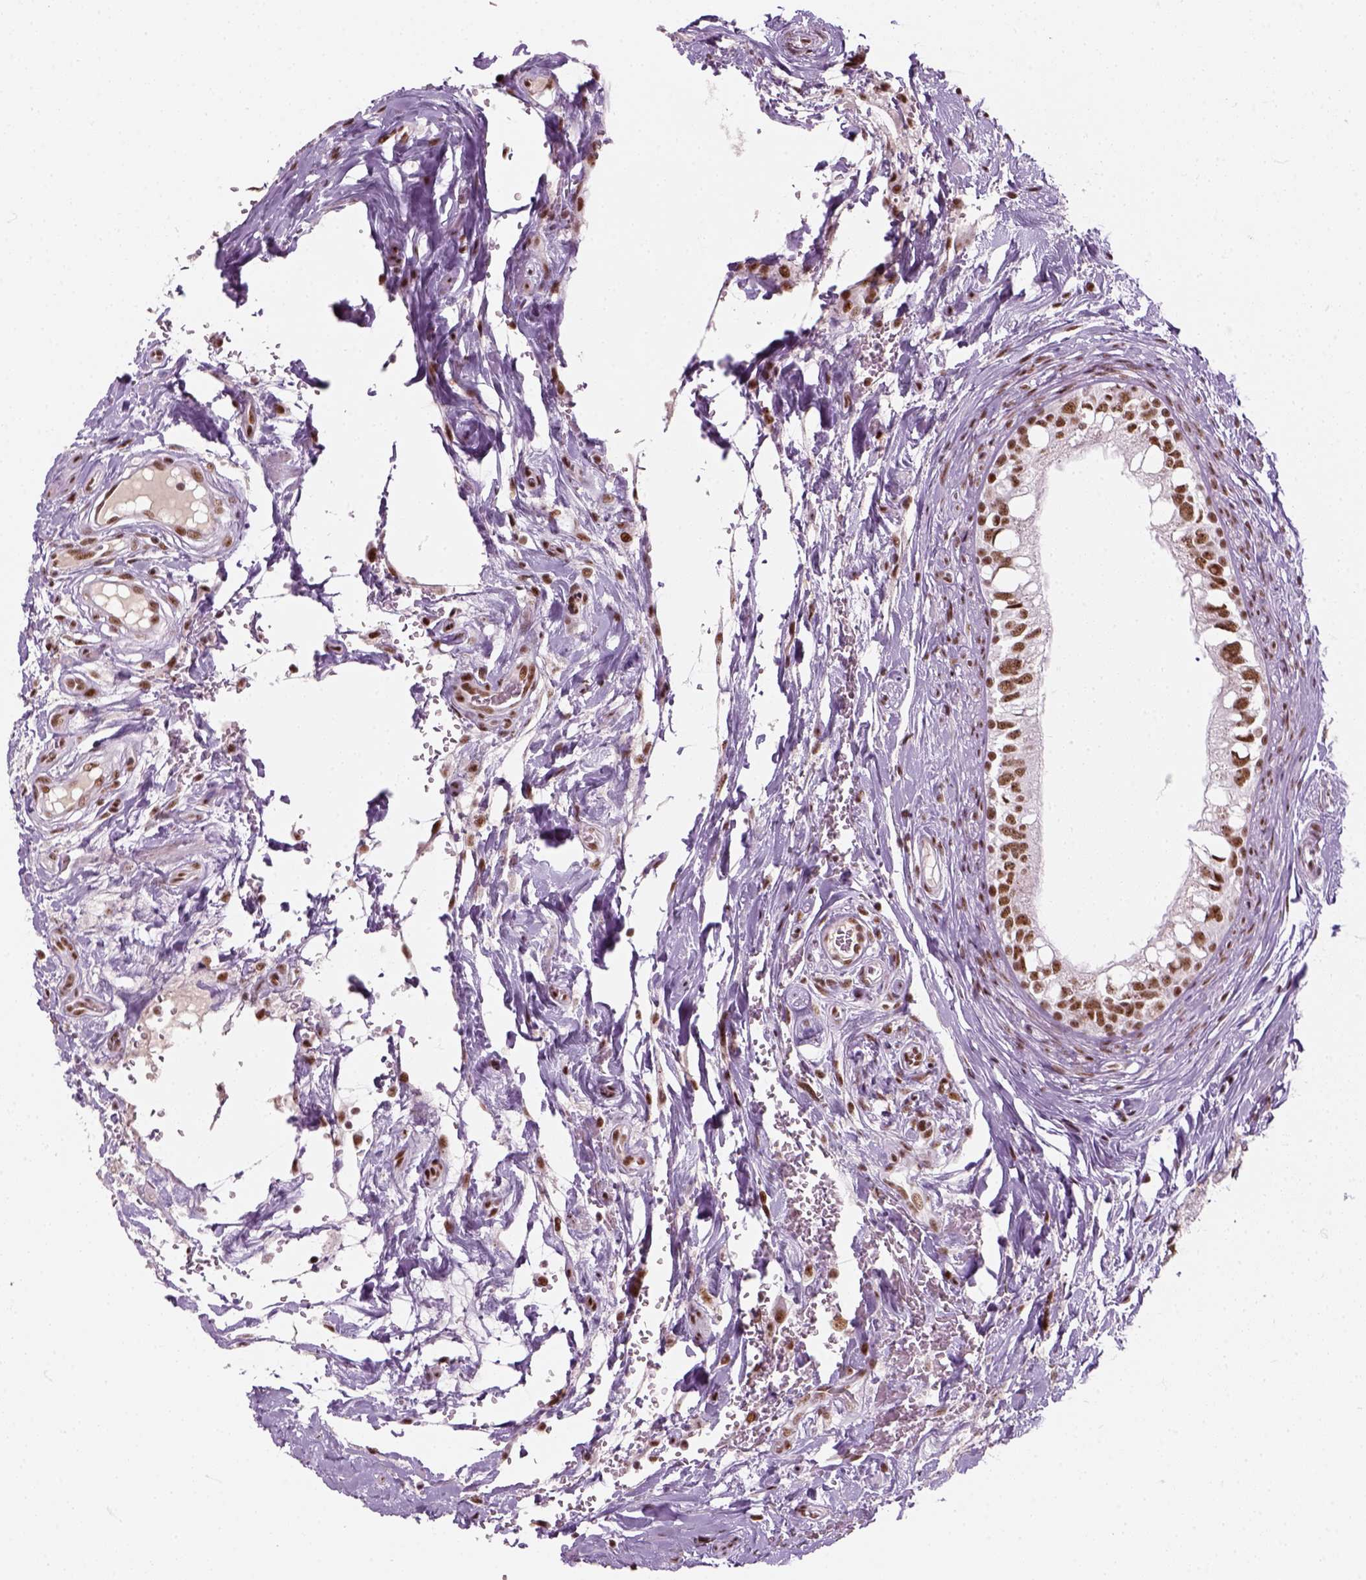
{"staining": {"intensity": "strong", "quantity": ">75%", "location": "nuclear"}, "tissue": "epididymis", "cell_type": "Glandular cells", "image_type": "normal", "snomed": [{"axis": "morphology", "description": "Normal tissue, NOS"}, {"axis": "topography", "description": "Epididymis"}], "caption": "Protein analysis of normal epididymis reveals strong nuclear staining in about >75% of glandular cells. (Stains: DAB (3,3'-diaminobenzidine) in brown, nuclei in blue, Microscopy: brightfield microscopy at high magnification).", "gene": "GTF2F1", "patient": {"sex": "male", "age": 59}}